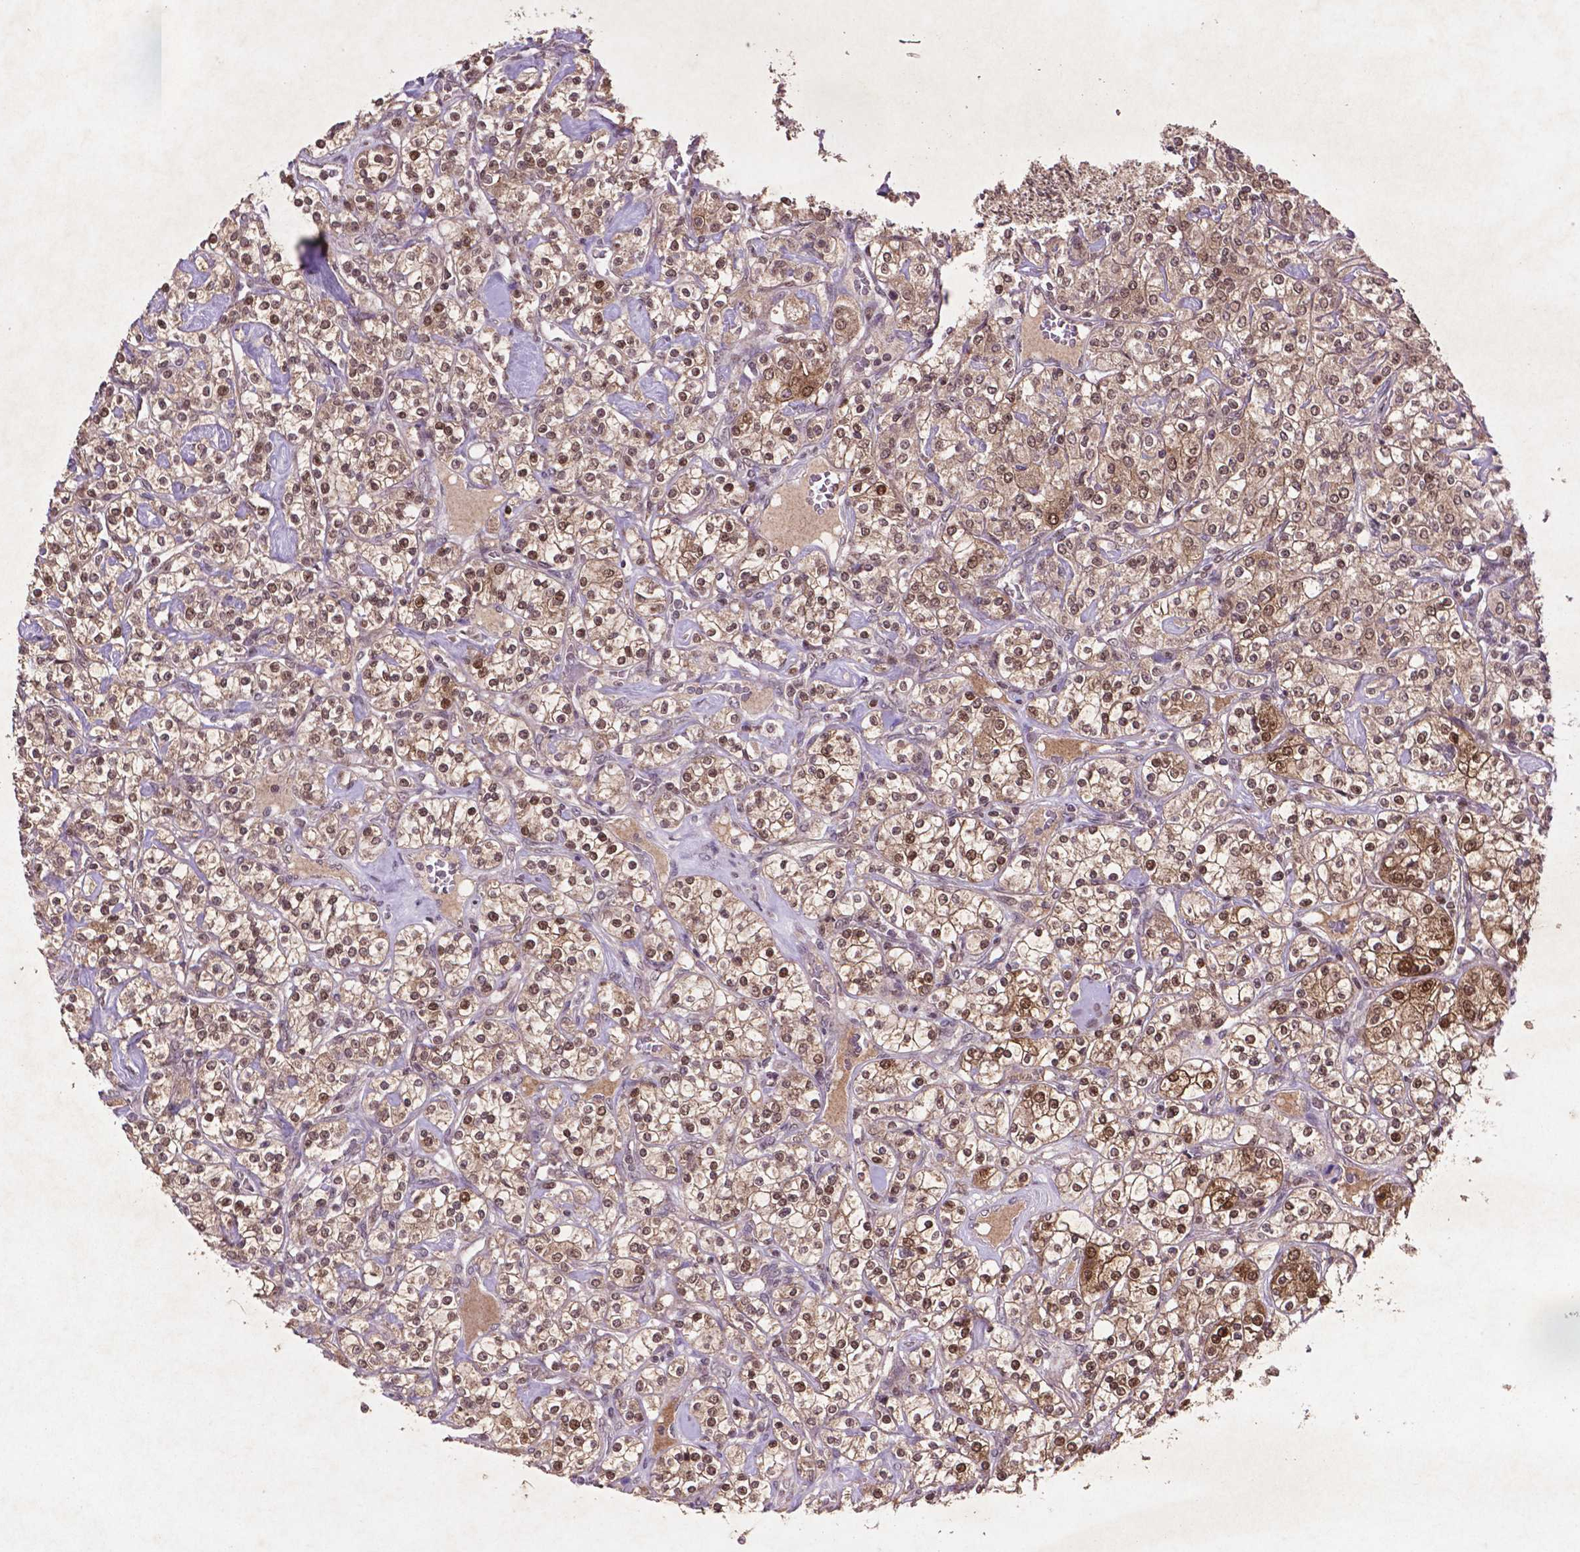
{"staining": {"intensity": "strong", "quantity": ">75%", "location": "cytoplasmic/membranous,nuclear"}, "tissue": "renal cancer", "cell_type": "Tumor cells", "image_type": "cancer", "snomed": [{"axis": "morphology", "description": "Adenocarcinoma, NOS"}, {"axis": "topography", "description": "Kidney"}], "caption": "This micrograph demonstrates immunohistochemistry staining of adenocarcinoma (renal), with high strong cytoplasmic/membranous and nuclear staining in about >75% of tumor cells.", "gene": "GLRX", "patient": {"sex": "male", "age": 77}}